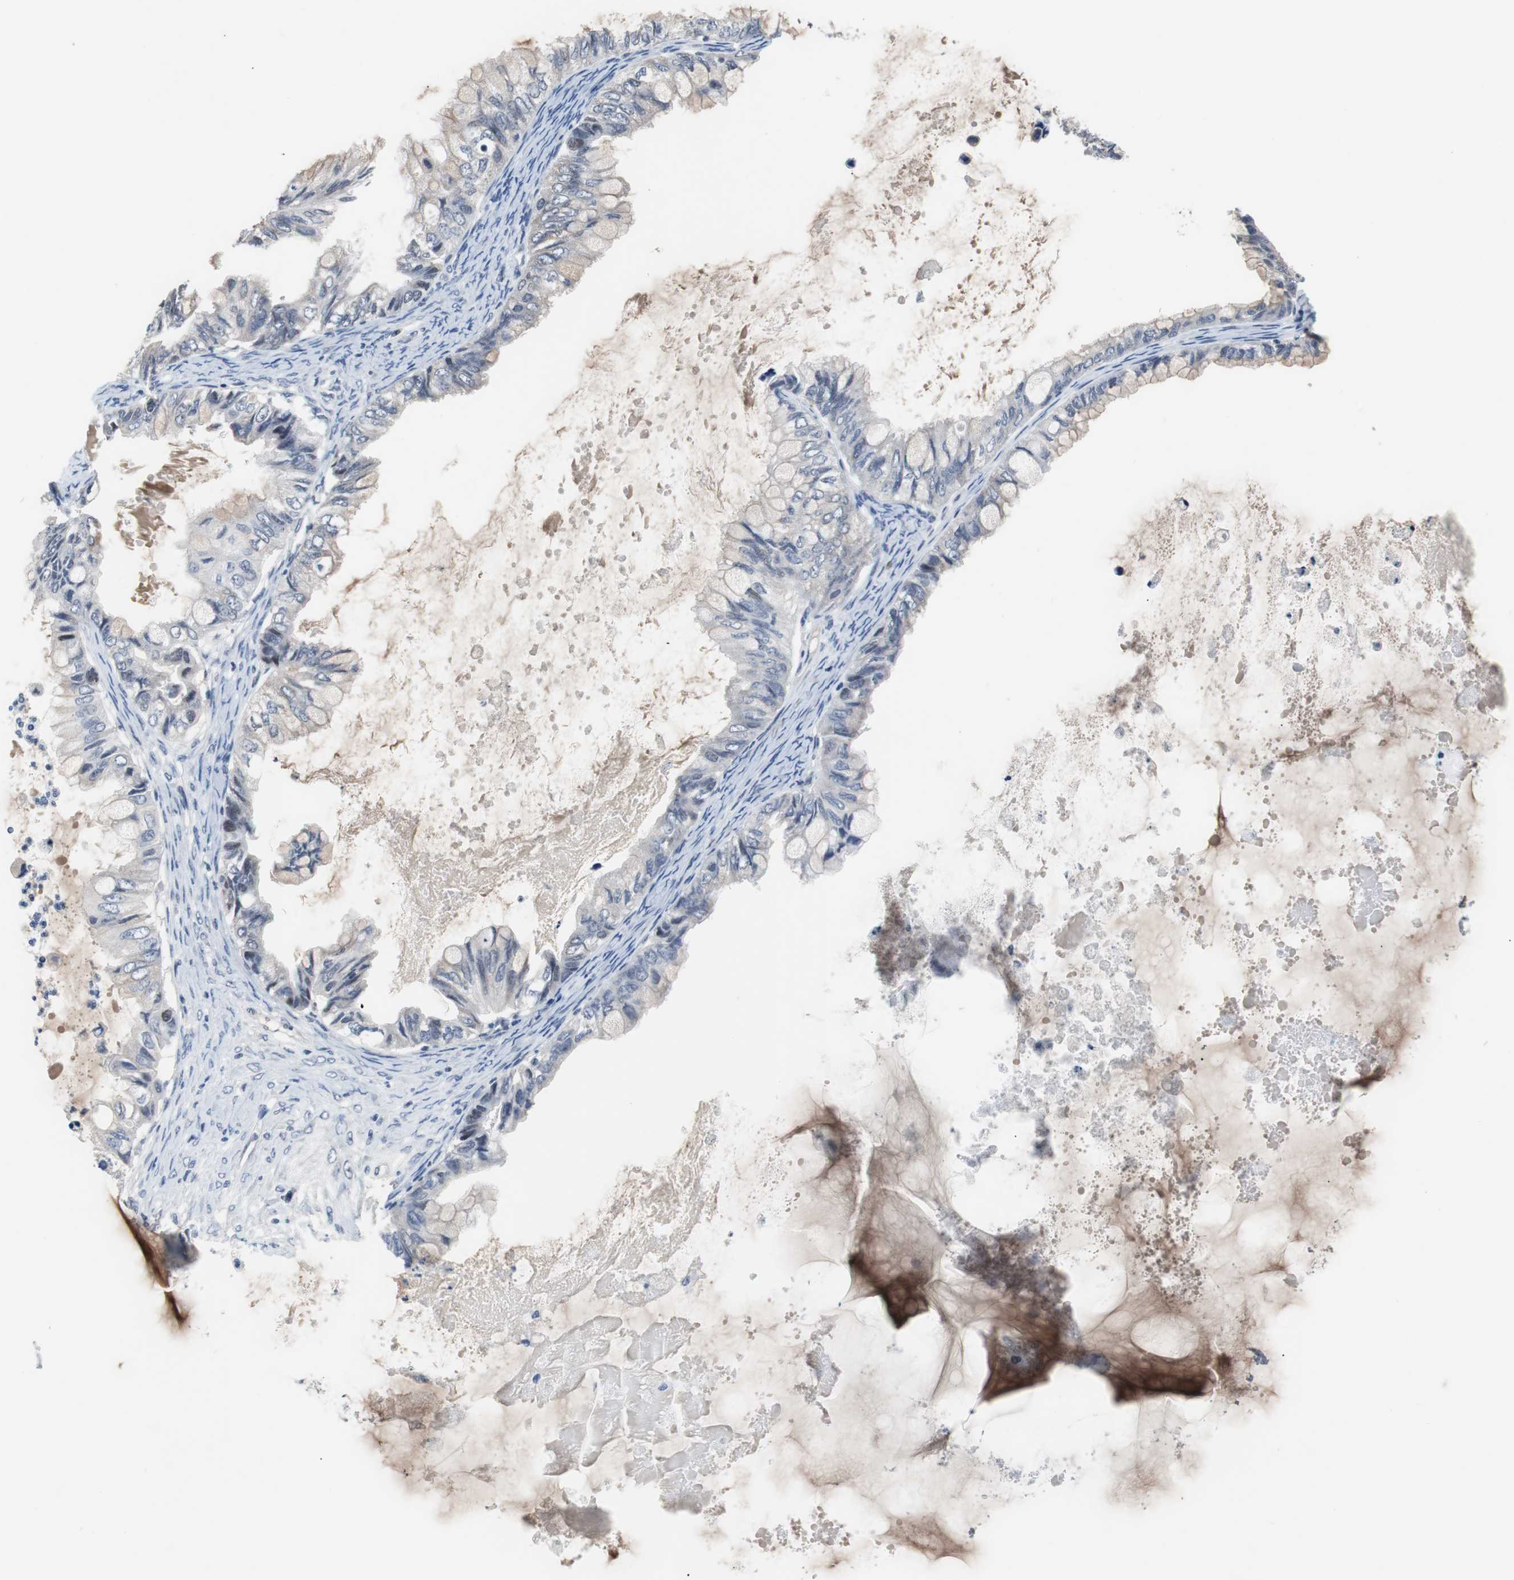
{"staining": {"intensity": "weak", "quantity": "<25%", "location": "cytoplasmic/membranous"}, "tissue": "ovarian cancer", "cell_type": "Tumor cells", "image_type": "cancer", "snomed": [{"axis": "morphology", "description": "Cystadenocarcinoma, mucinous, NOS"}, {"axis": "topography", "description": "Ovary"}], "caption": "A histopathology image of ovarian cancer (mucinous cystadenocarcinoma) stained for a protein exhibits no brown staining in tumor cells.", "gene": "TP63", "patient": {"sex": "female", "age": 80}}